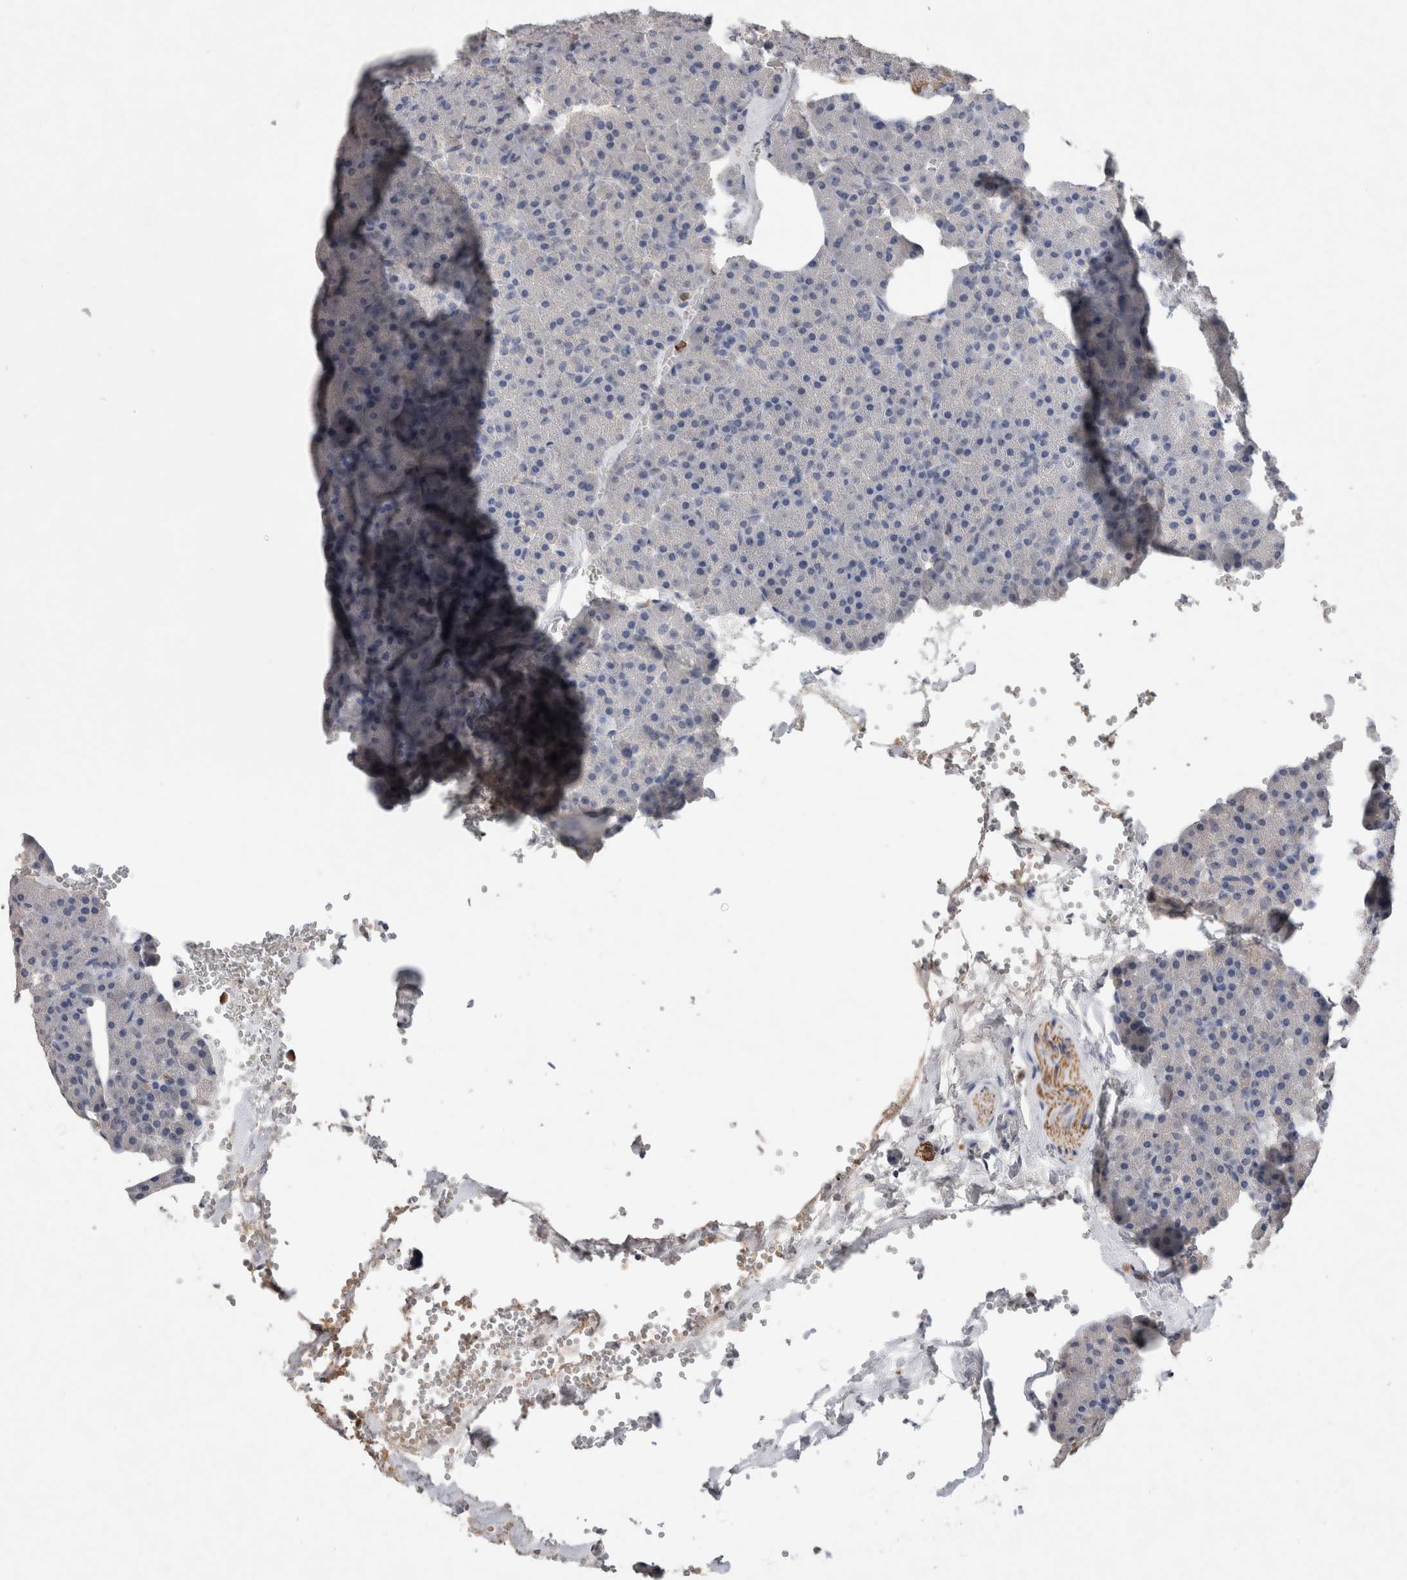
{"staining": {"intensity": "negative", "quantity": "none", "location": "none"}, "tissue": "pancreas", "cell_type": "Exocrine glandular cells", "image_type": "normal", "snomed": [{"axis": "morphology", "description": "Normal tissue, NOS"}, {"axis": "morphology", "description": "Carcinoid, malignant, NOS"}, {"axis": "topography", "description": "Pancreas"}], "caption": "This is a photomicrograph of IHC staining of benign pancreas, which shows no positivity in exocrine glandular cells. (Brightfield microscopy of DAB (3,3'-diaminobenzidine) immunohistochemistry (IHC) at high magnification).", "gene": "FABP7", "patient": {"sex": "female", "age": 35}}